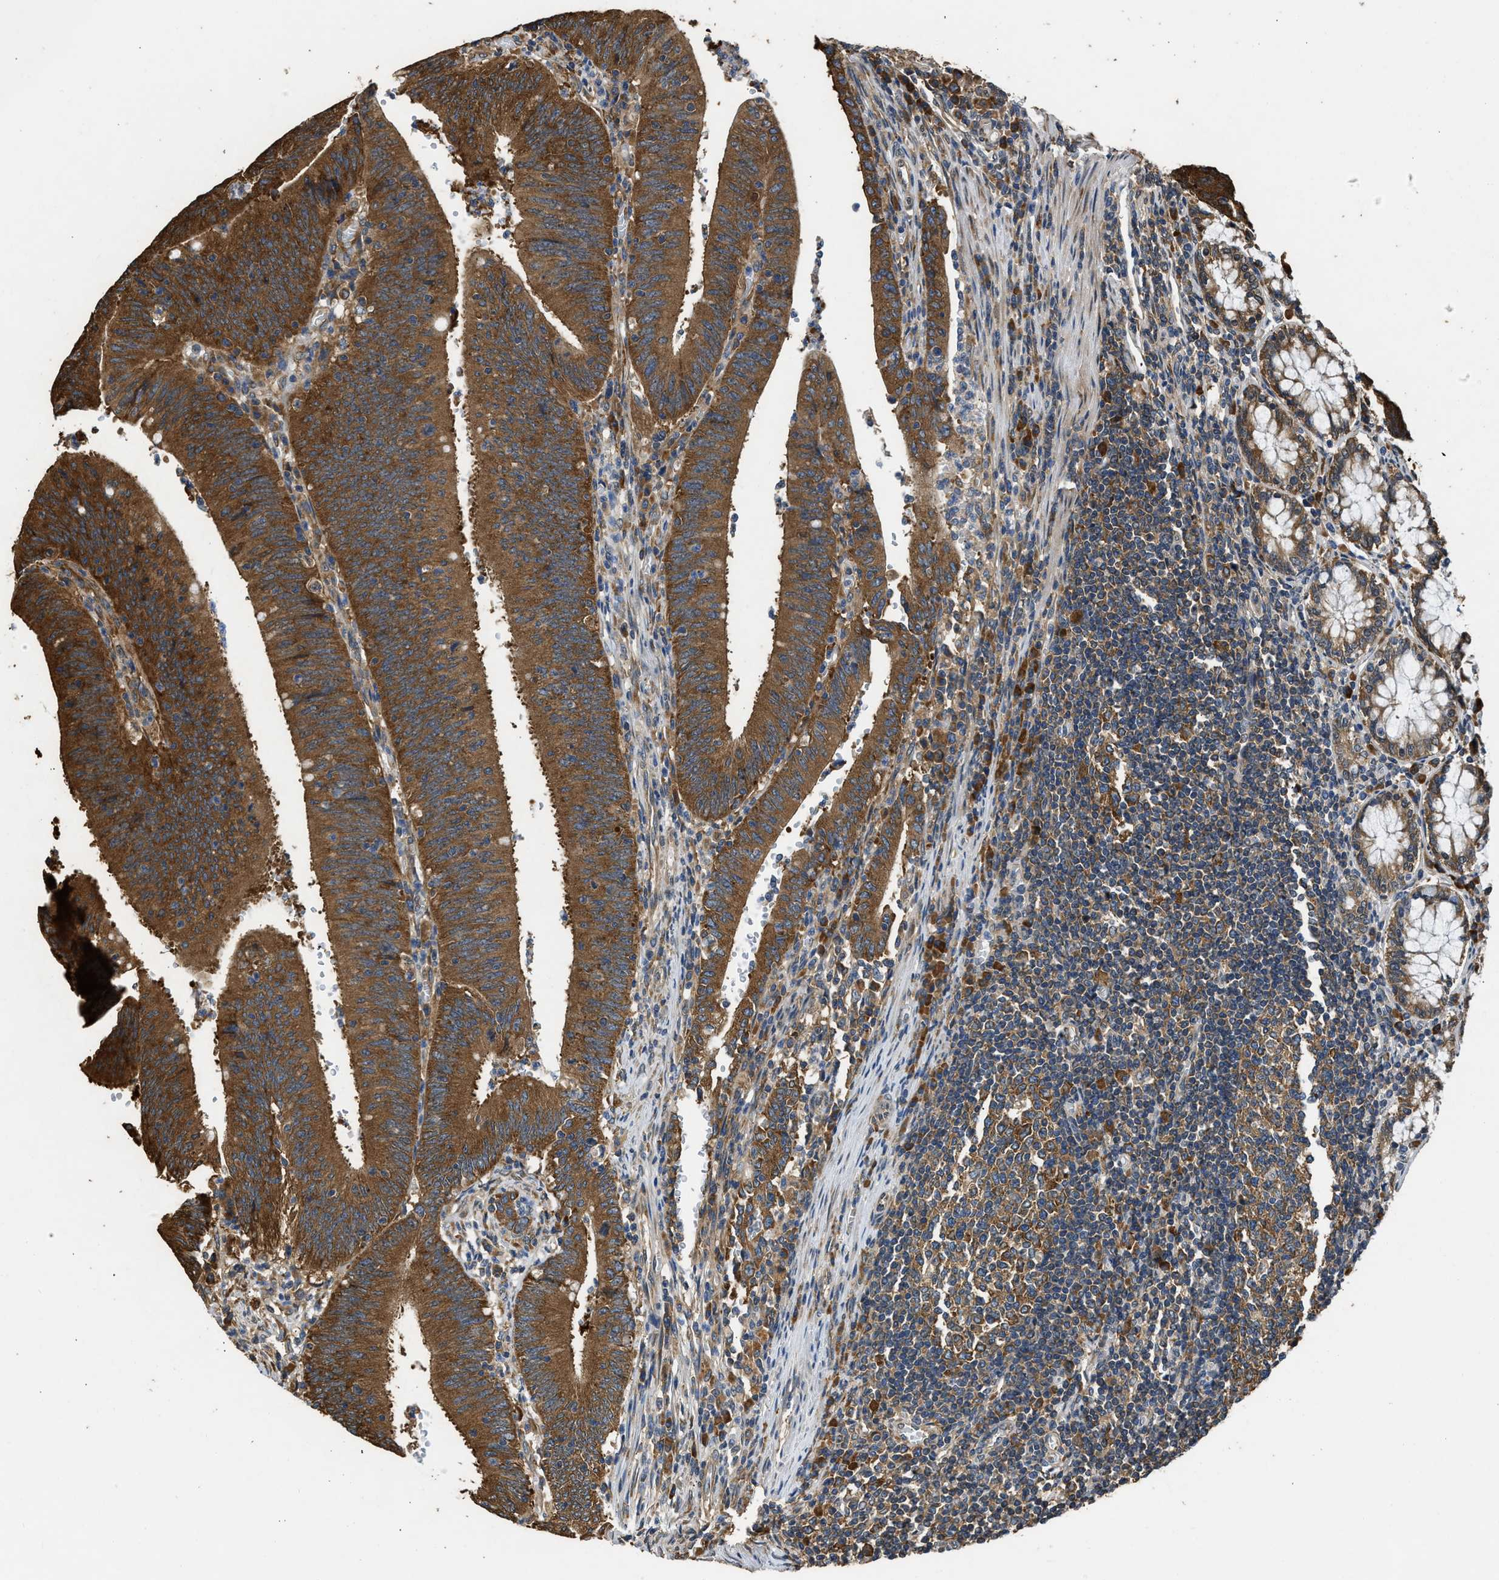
{"staining": {"intensity": "strong", "quantity": ">75%", "location": "cytoplasmic/membranous"}, "tissue": "colorectal cancer", "cell_type": "Tumor cells", "image_type": "cancer", "snomed": [{"axis": "morphology", "description": "Normal tissue, NOS"}, {"axis": "morphology", "description": "Adenocarcinoma, NOS"}, {"axis": "topography", "description": "Rectum"}], "caption": "A high amount of strong cytoplasmic/membranous staining is appreciated in about >75% of tumor cells in adenocarcinoma (colorectal) tissue. Using DAB (brown) and hematoxylin (blue) stains, captured at high magnification using brightfield microscopy.", "gene": "SLC36A4", "patient": {"sex": "female", "age": 66}}